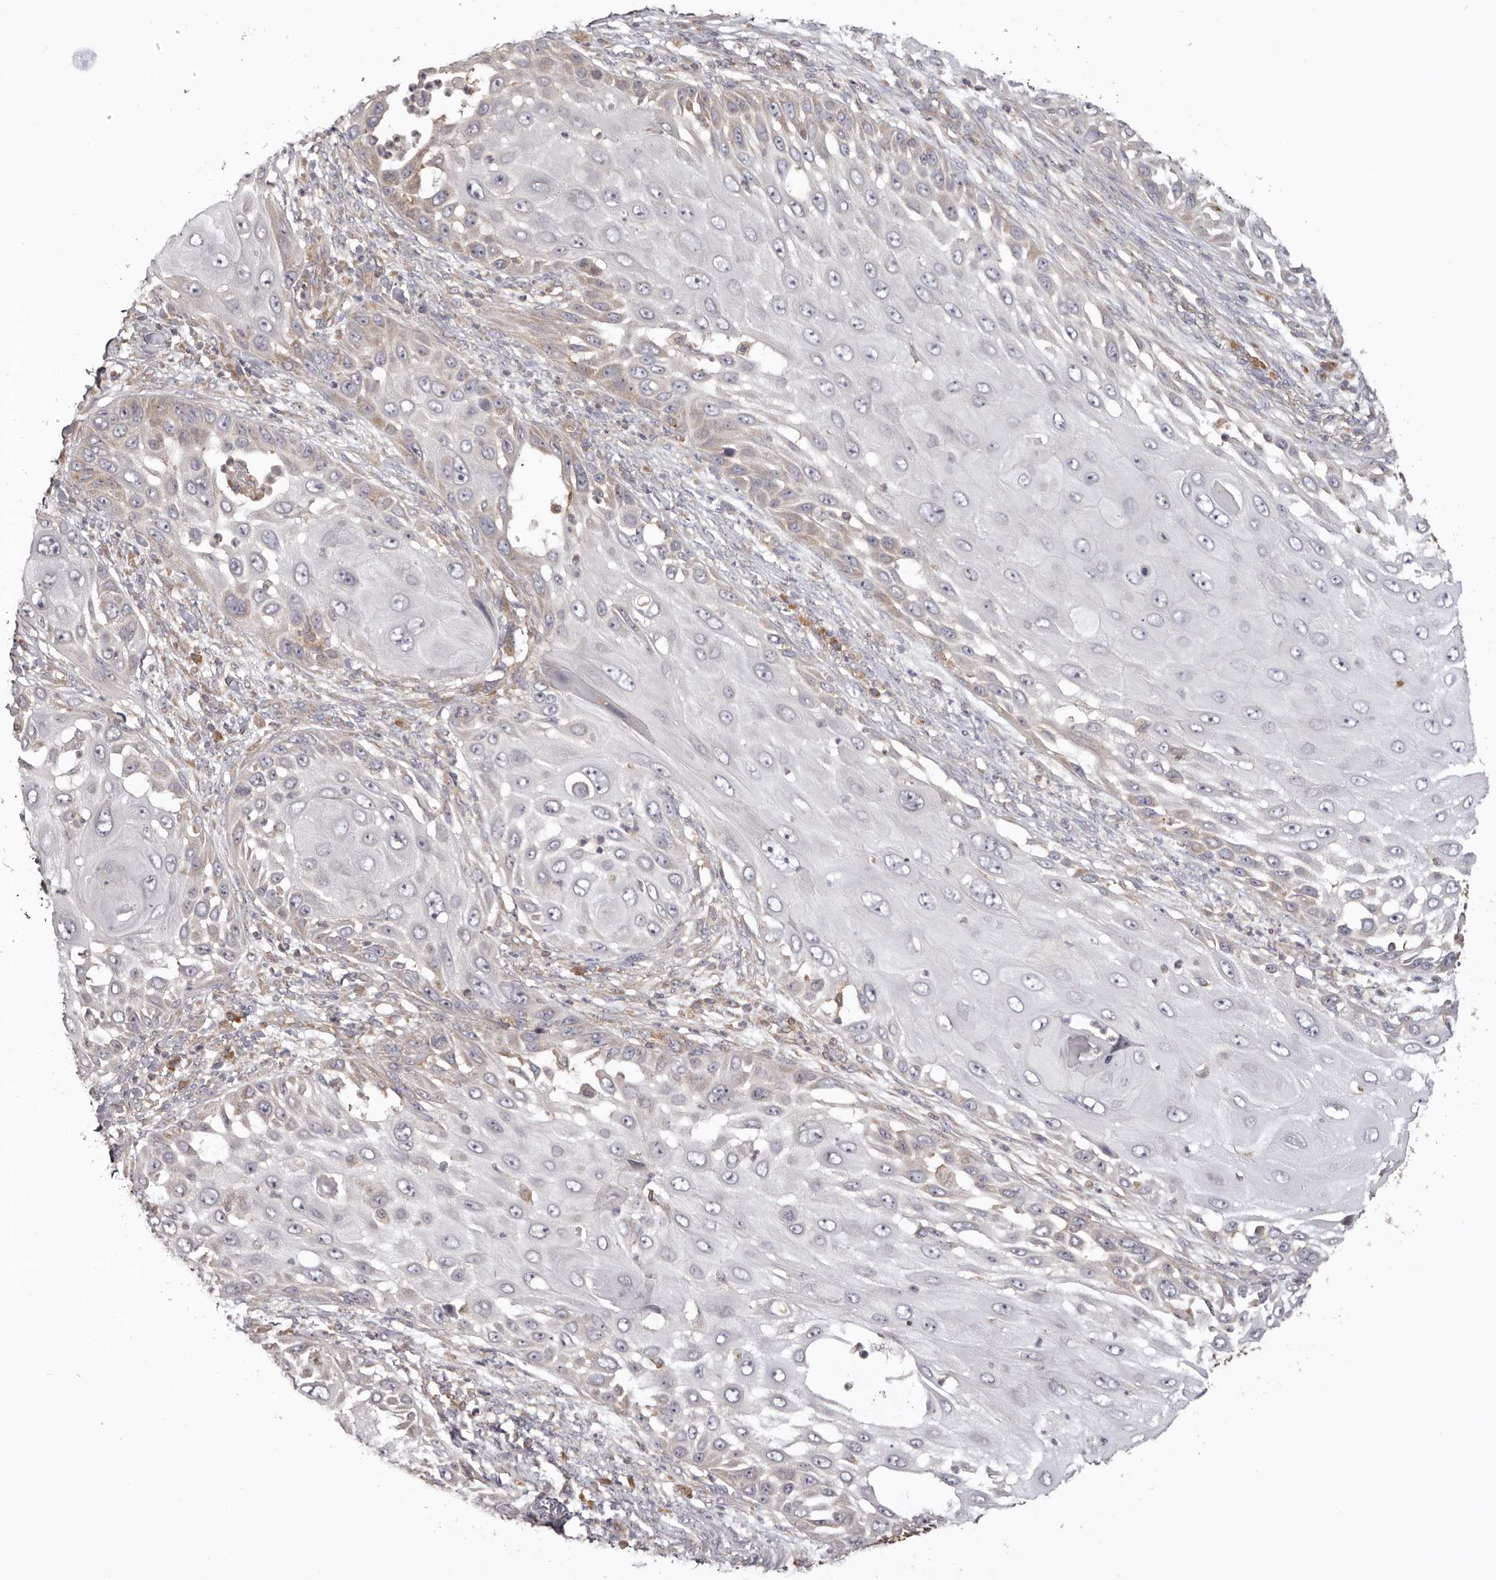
{"staining": {"intensity": "weak", "quantity": "<25%", "location": "cytoplasmic/membranous"}, "tissue": "skin cancer", "cell_type": "Tumor cells", "image_type": "cancer", "snomed": [{"axis": "morphology", "description": "Squamous cell carcinoma, NOS"}, {"axis": "topography", "description": "Skin"}], "caption": "A histopathology image of human skin cancer (squamous cell carcinoma) is negative for staining in tumor cells. (Brightfield microscopy of DAB (3,3'-diaminobenzidine) immunohistochemistry at high magnification).", "gene": "EEF1E1", "patient": {"sex": "female", "age": 44}}